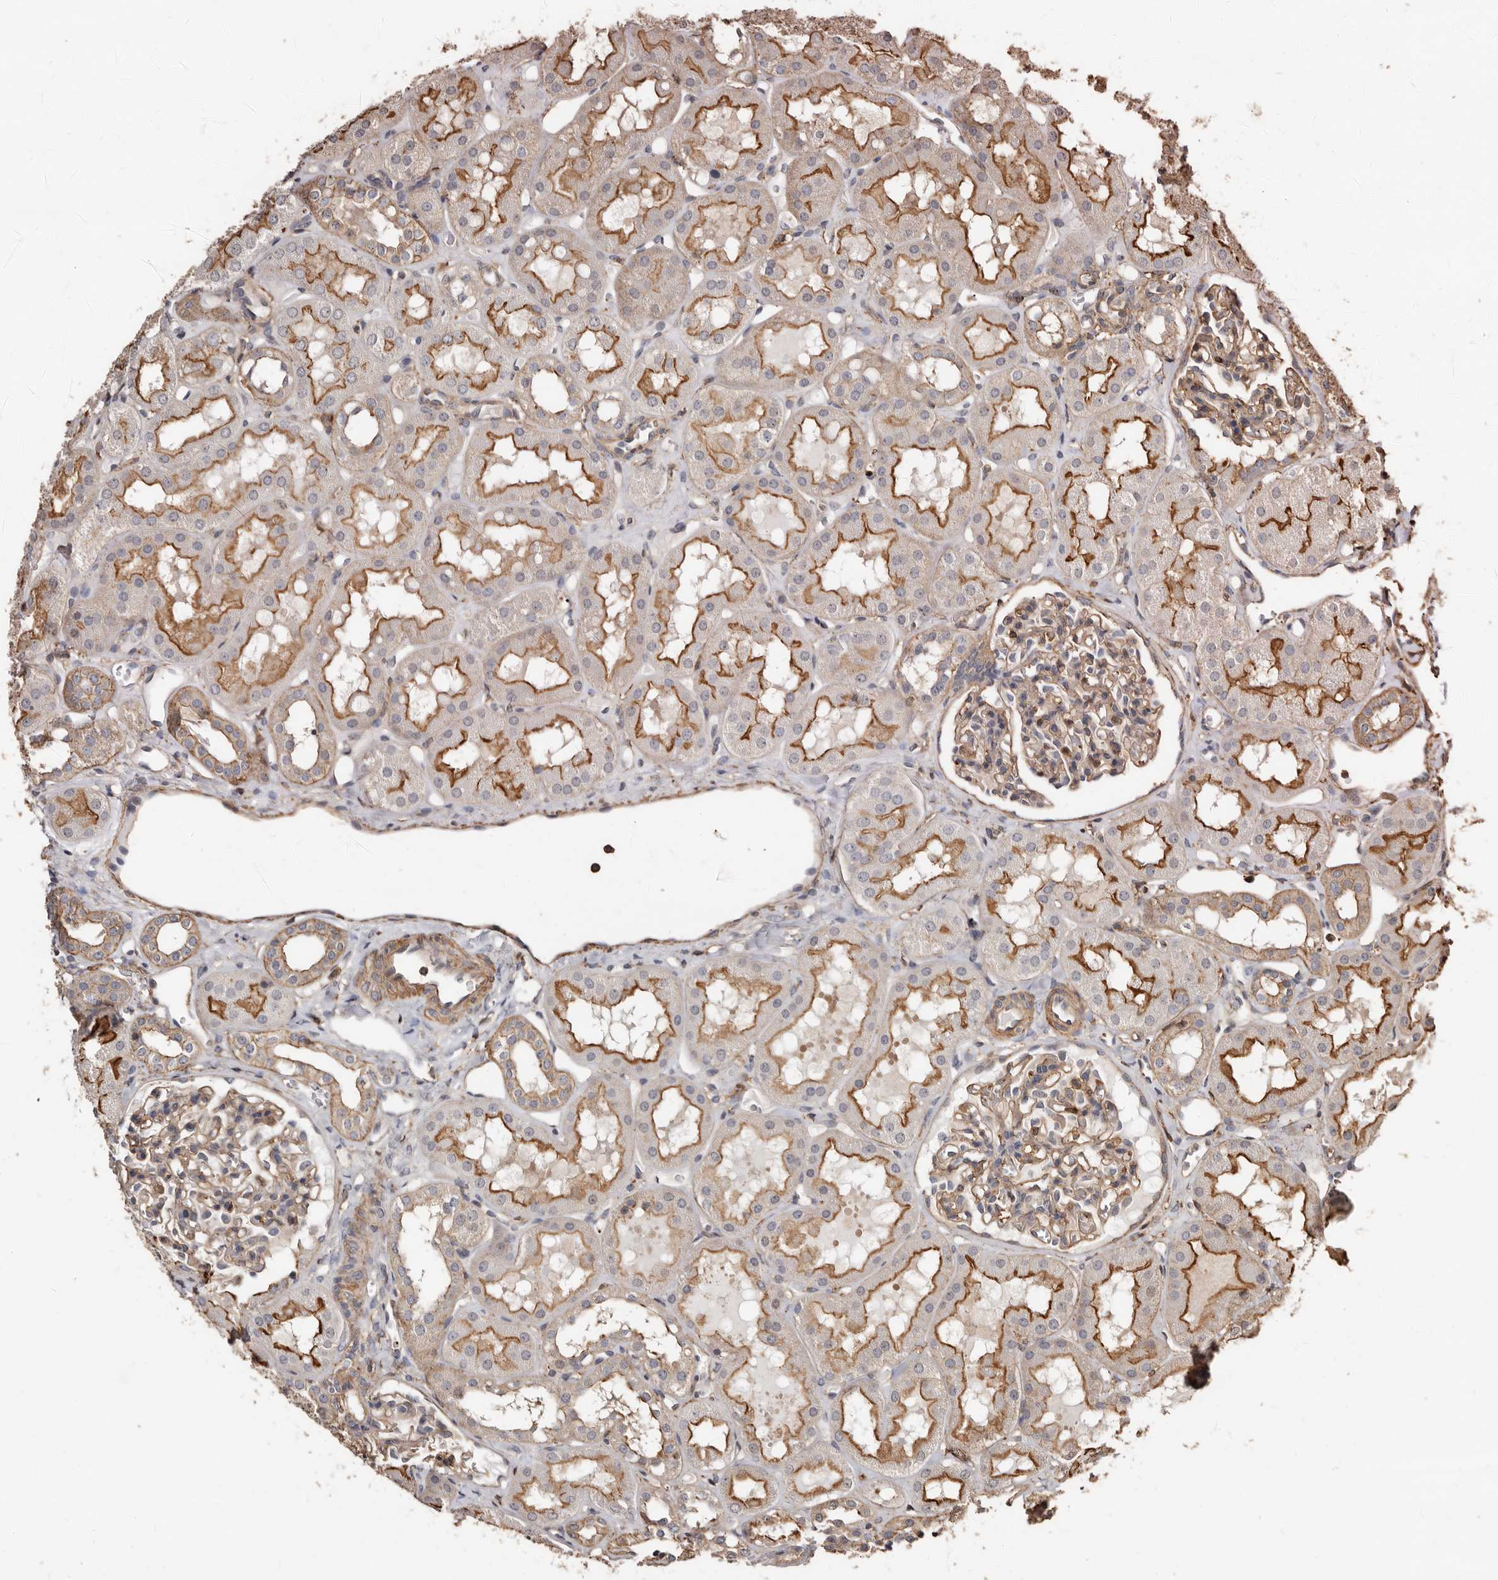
{"staining": {"intensity": "weak", "quantity": ">75%", "location": "cytoplasmic/membranous"}, "tissue": "kidney", "cell_type": "Cells in glomeruli", "image_type": "normal", "snomed": [{"axis": "morphology", "description": "Normal tissue, NOS"}, {"axis": "topography", "description": "Kidney"}], "caption": "Immunohistochemical staining of unremarkable kidney demonstrates >75% levels of weak cytoplasmic/membranous protein positivity in approximately >75% of cells in glomeruli.", "gene": "GSK3A", "patient": {"sex": "male", "age": 16}}